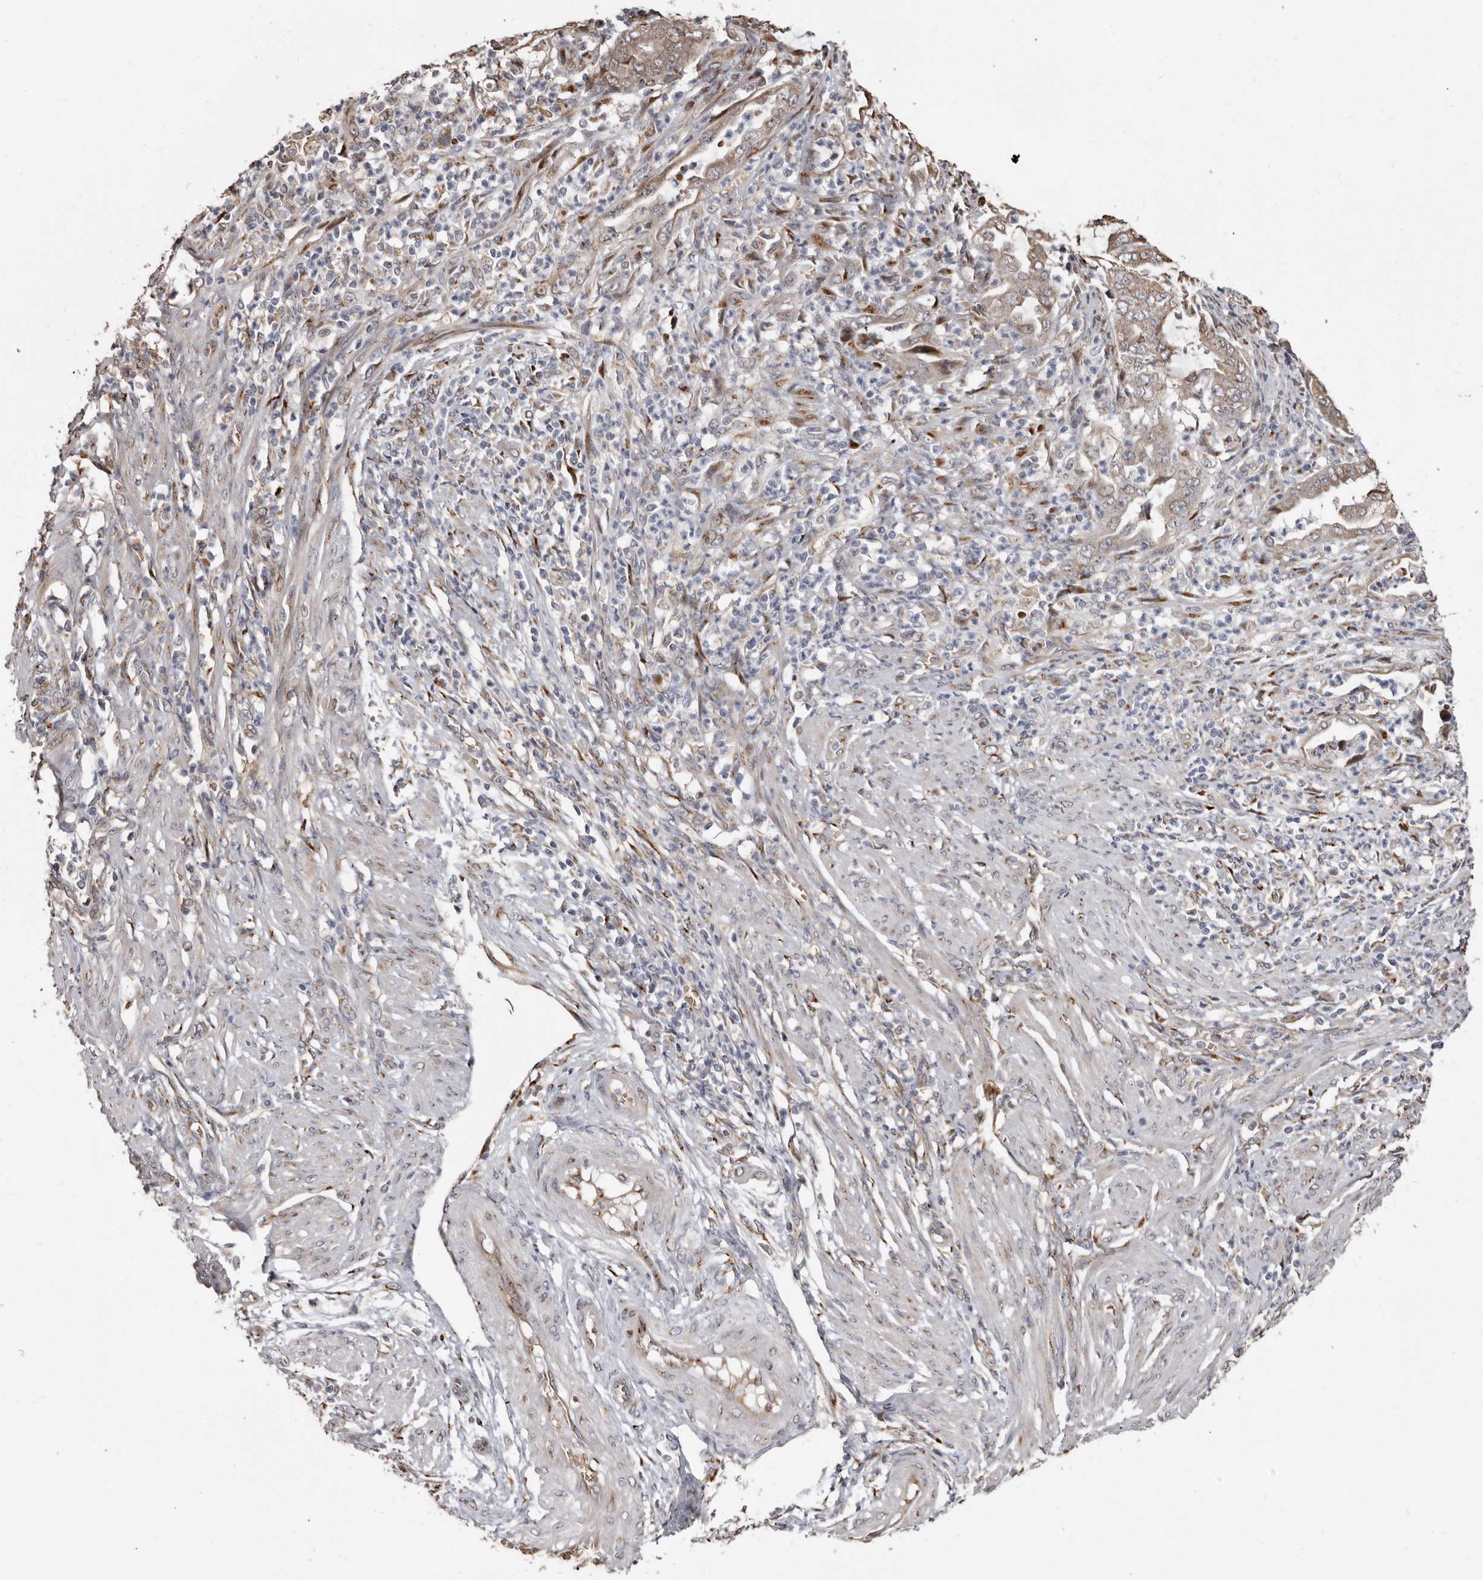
{"staining": {"intensity": "weak", "quantity": ">75%", "location": "cytoplasmic/membranous"}, "tissue": "endometrial cancer", "cell_type": "Tumor cells", "image_type": "cancer", "snomed": [{"axis": "morphology", "description": "Adenocarcinoma, NOS"}, {"axis": "topography", "description": "Endometrium"}], "caption": "A photomicrograph showing weak cytoplasmic/membranous expression in approximately >75% of tumor cells in endometrial cancer, as visualized by brown immunohistochemical staining.", "gene": "ENTREP1", "patient": {"sex": "female", "age": 51}}